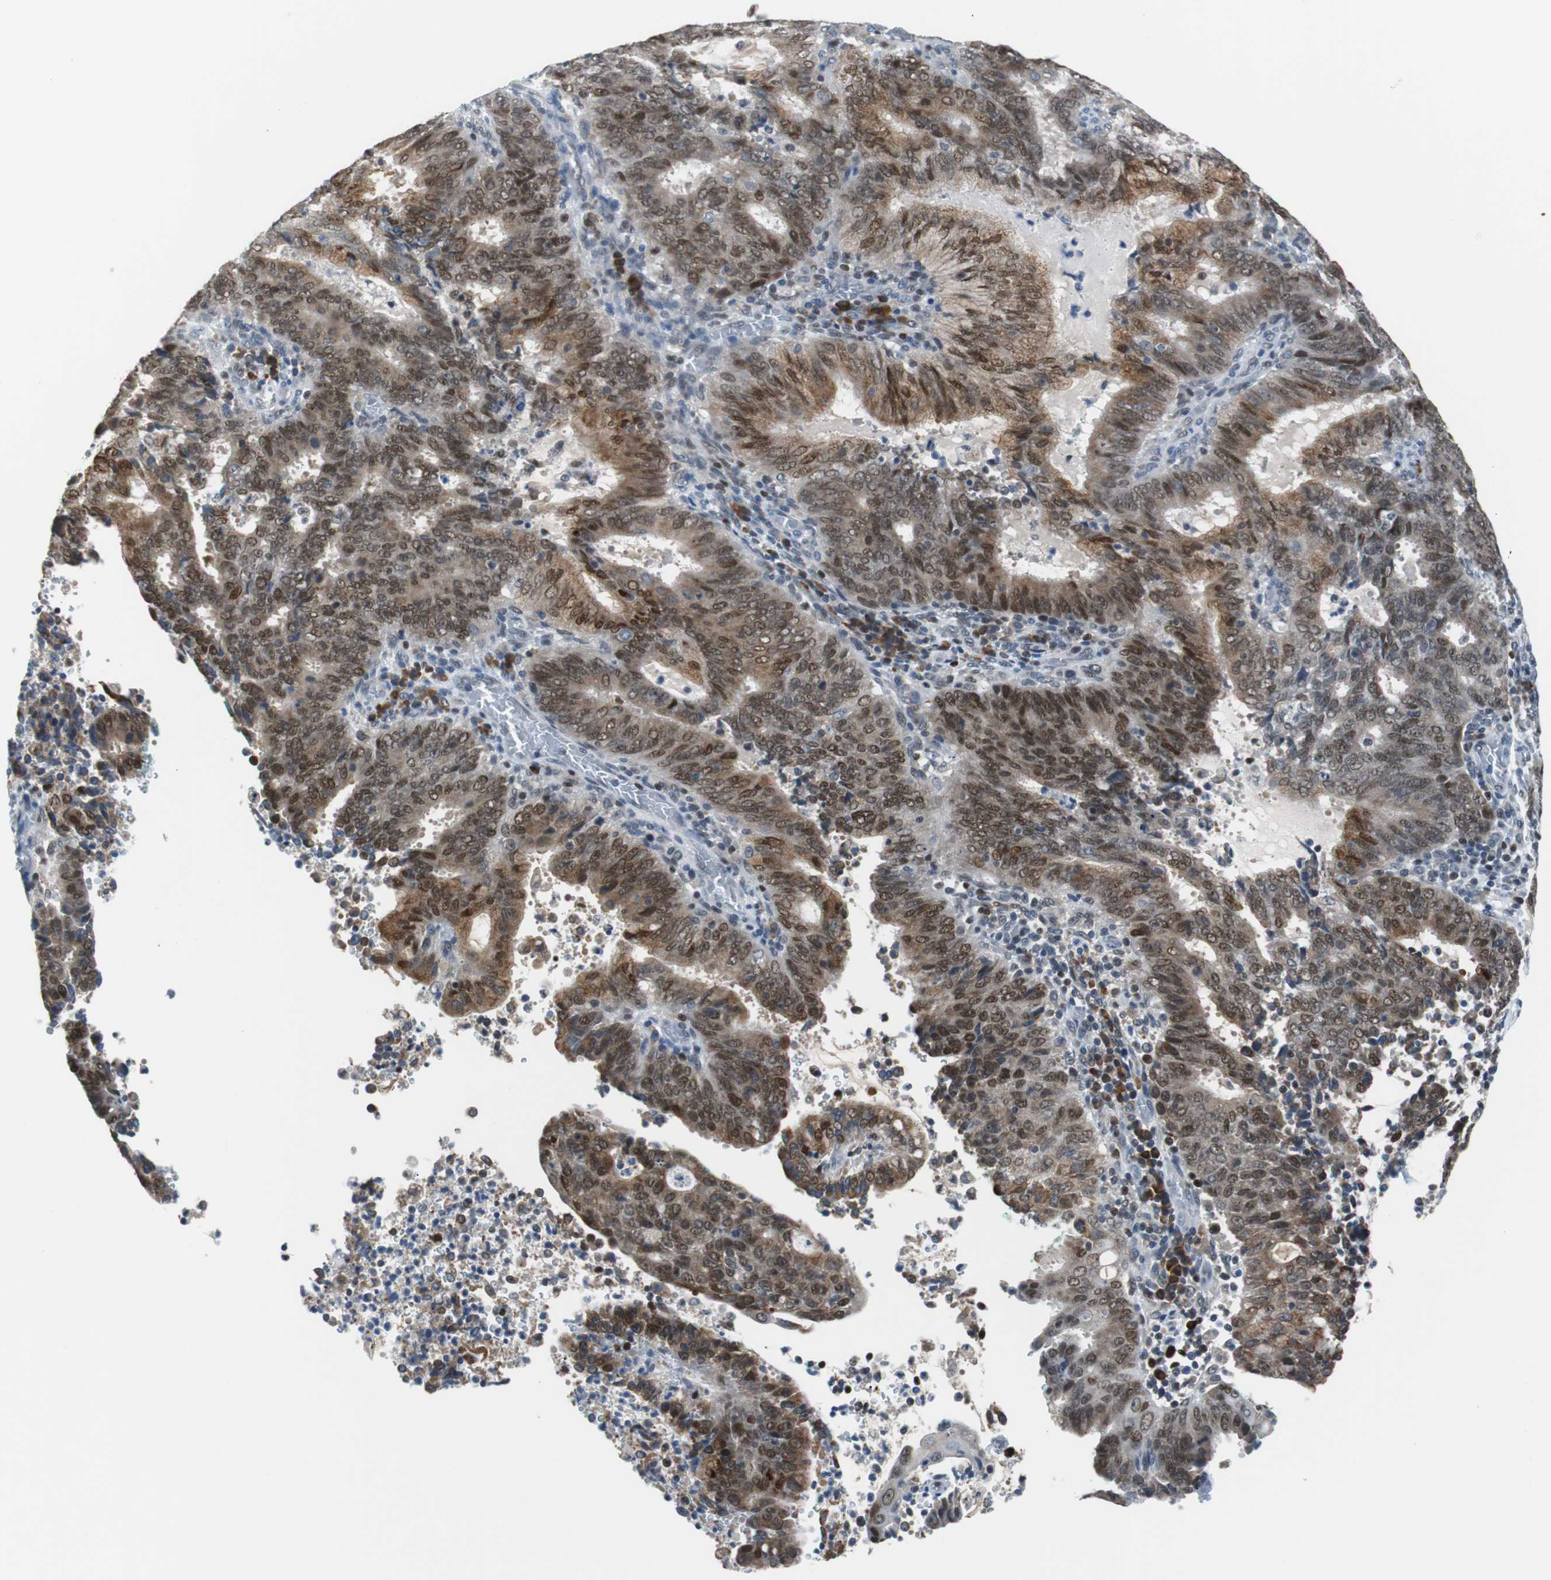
{"staining": {"intensity": "moderate", "quantity": ">75%", "location": "cytoplasmic/membranous,nuclear"}, "tissue": "cervical cancer", "cell_type": "Tumor cells", "image_type": "cancer", "snomed": [{"axis": "morphology", "description": "Adenocarcinoma, NOS"}, {"axis": "topography", "description": "Cervix"}], "caption": "This histopathology image reveals IHC staining of human adenocarcinoma (cervical), with medium moderate cytoplasmic/membranous and nuclear staining in approximately >75% of tumor cells.", "gene": "USP28", "patient": {"sex": "female", "age": 44}}